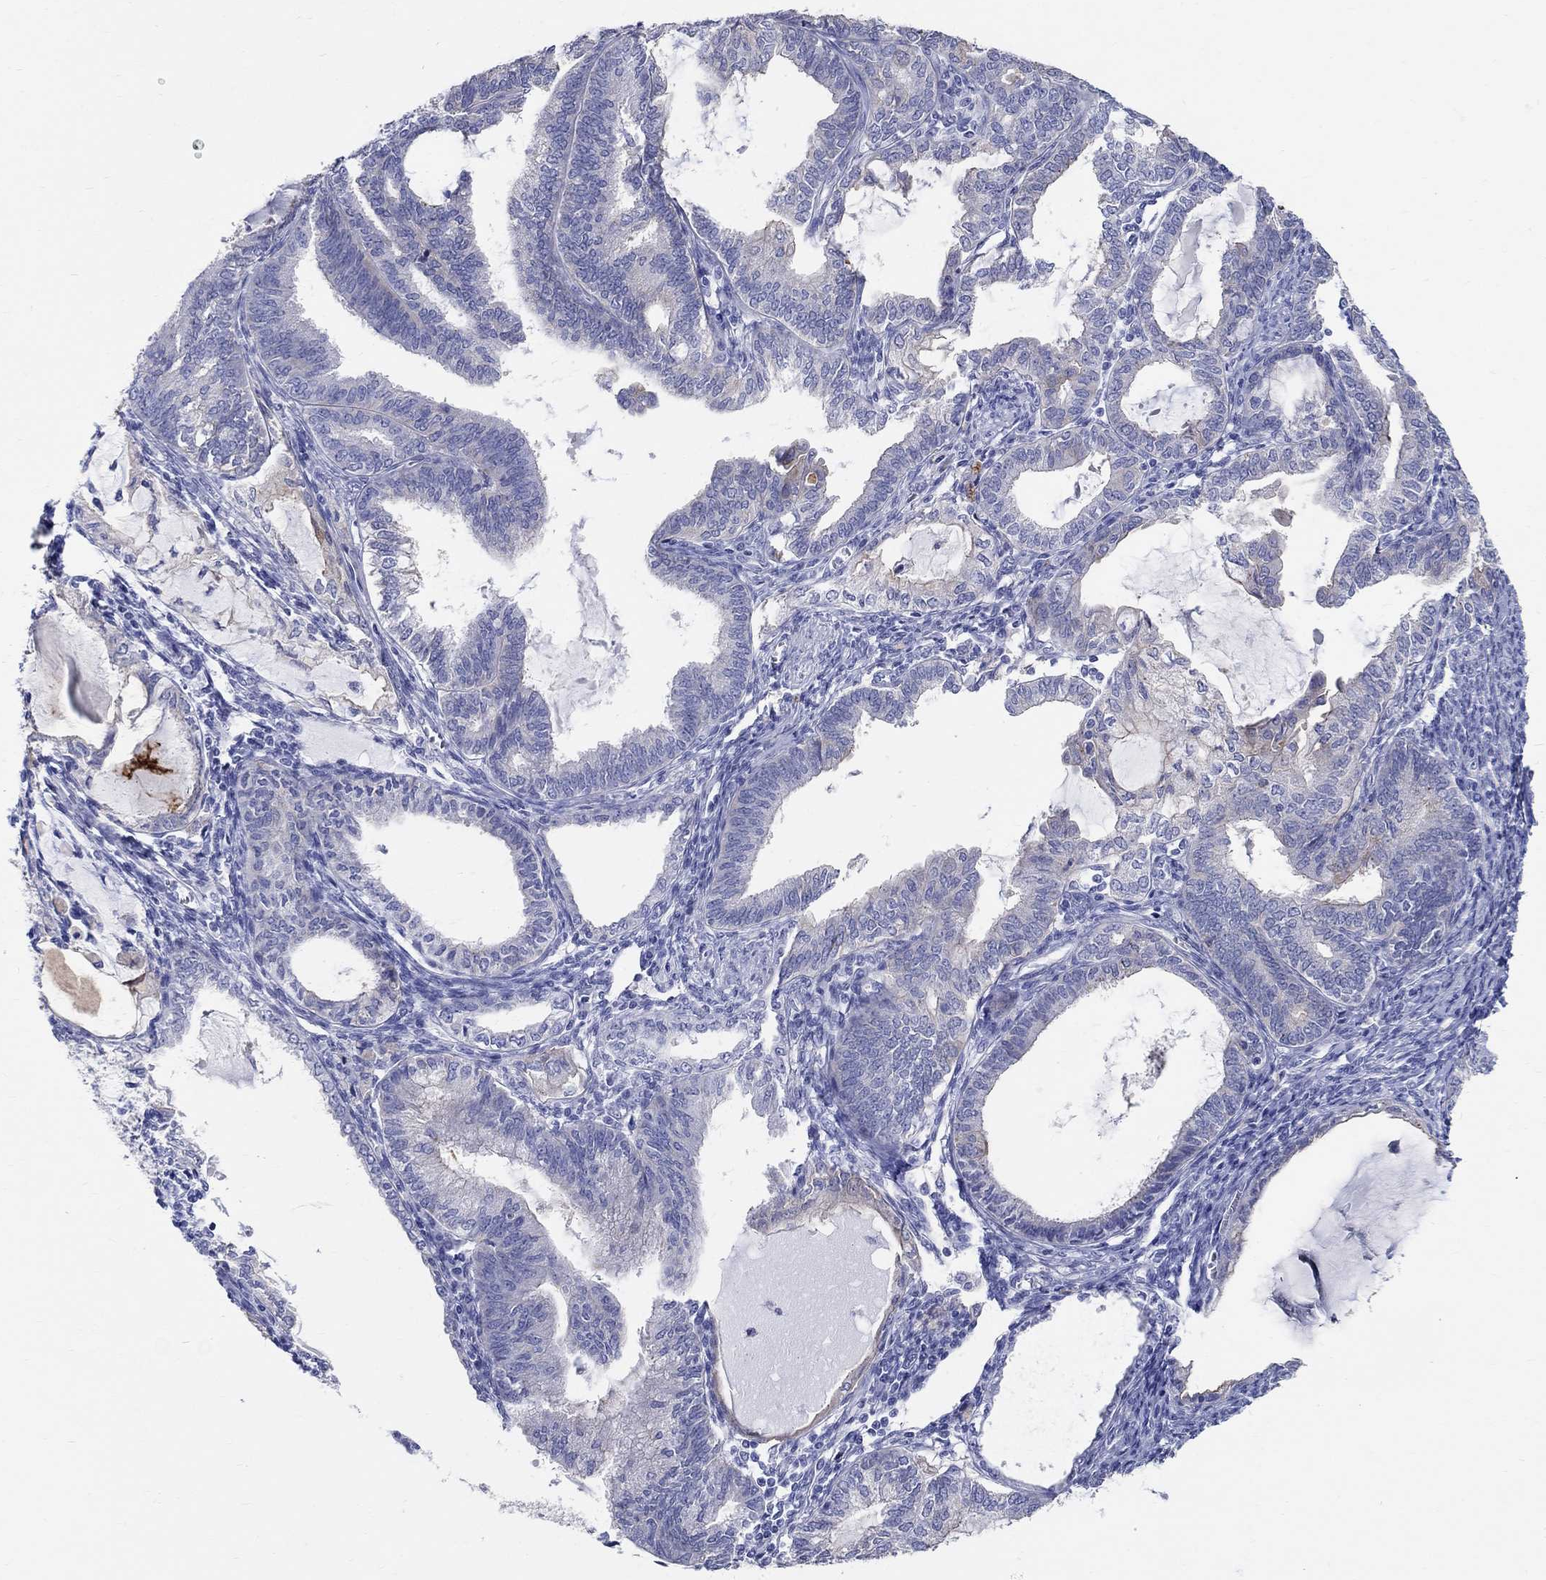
{"staining": {"intensity": "negative", "quantity": "none", "location": "none"}, "tissue": "endometrial cancer", "cell_type": "Tumor cells", "image_type": "cancer", "snomed": [{"axis": "morphology", "description": "Adenocarcinoma, NOS"}, {"axis": "topography", "description": "Endometrium"}], "caption": "There is no significant positivity in tumor cells of endometrial cancer.", "gene": "SOX2", "patient": {"sex": "female", "age": 86}}